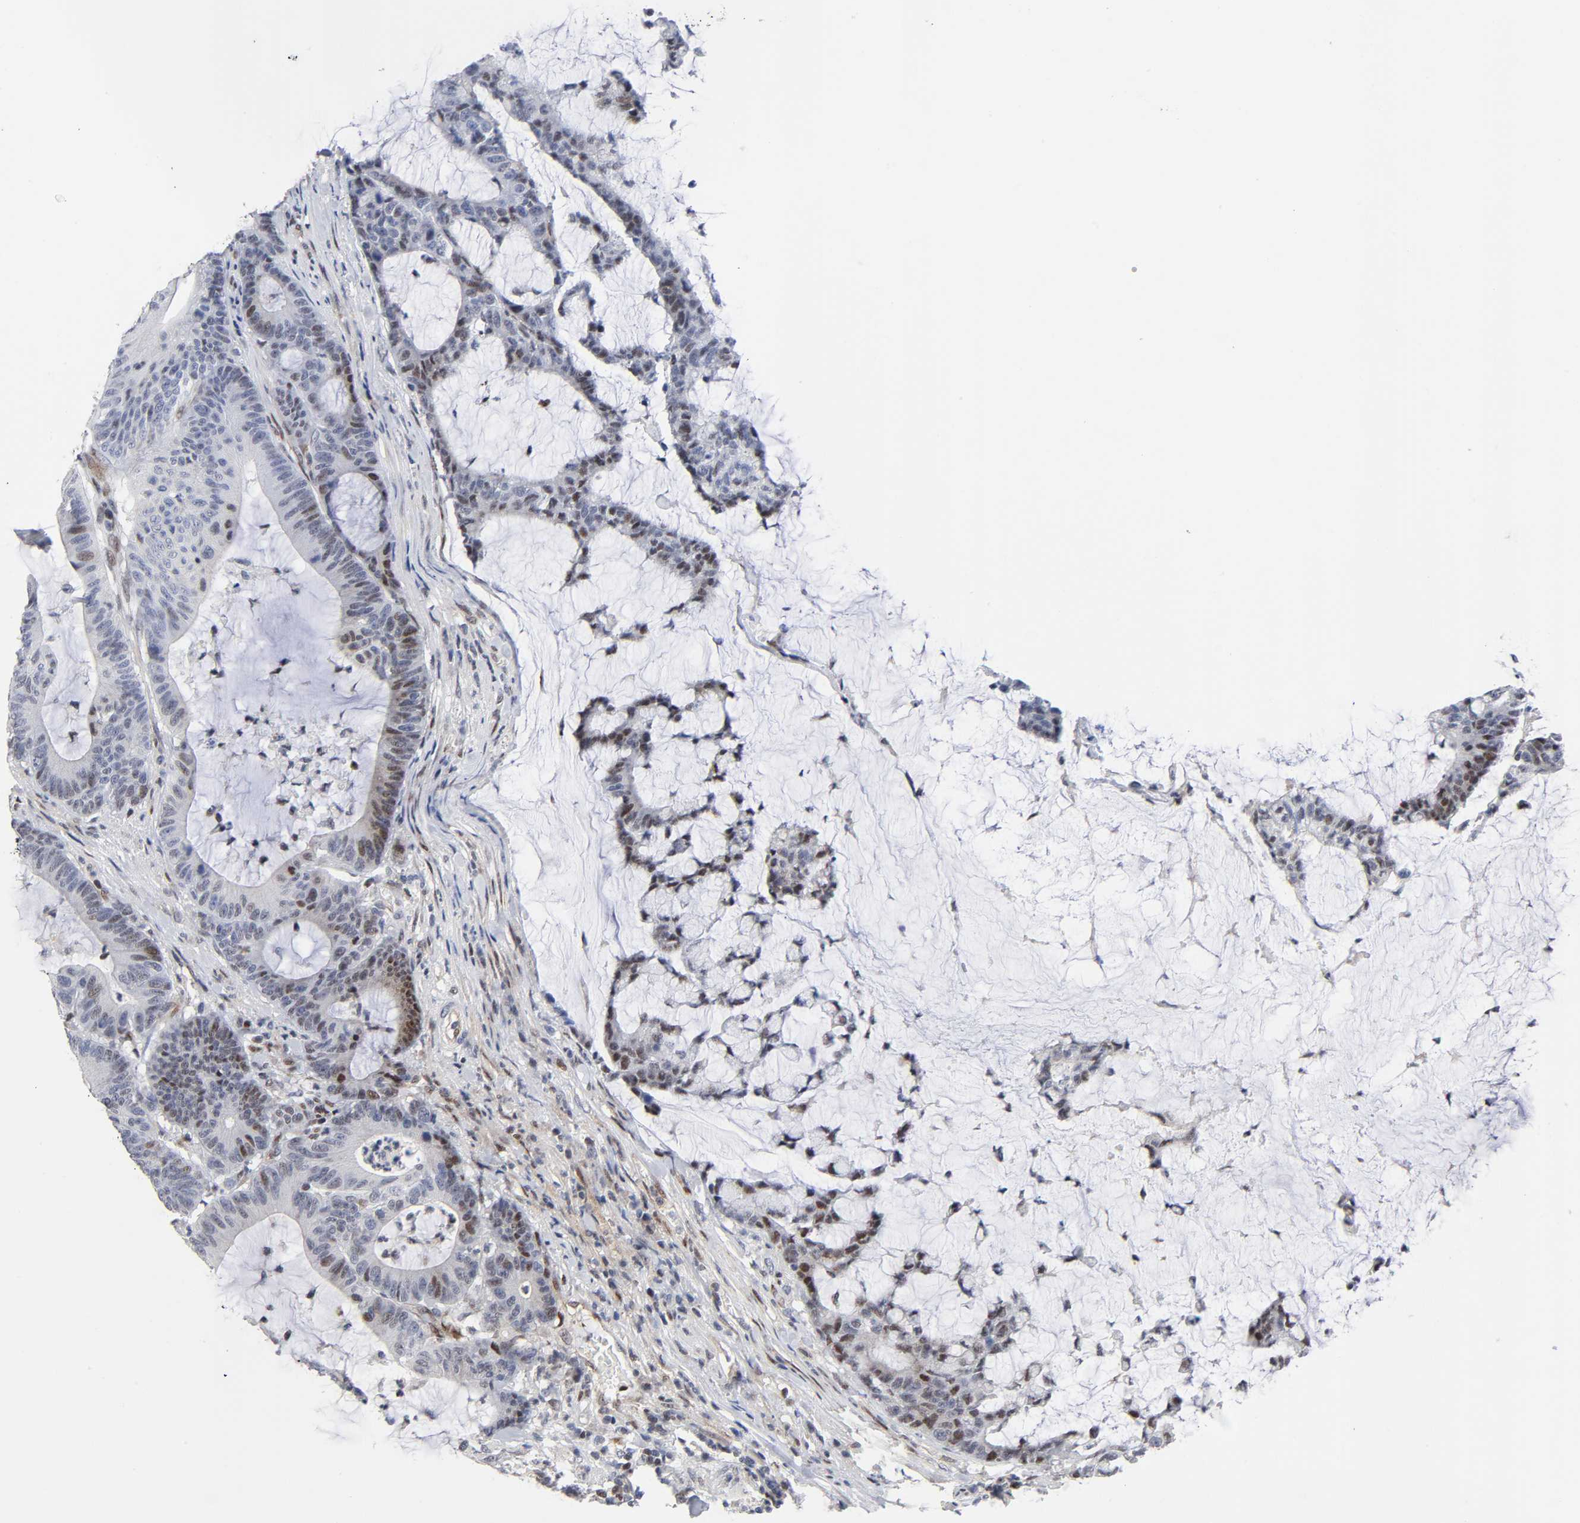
{"staining": {"intensity": "moderate", "quantity": "<25%", "location": "nuclear"}, "tissue": "colorectal cancer", "cell_type": "Tumor cells", "image_type": "cancer", "snomed": [{"axis": "morphology", "description": "Adenocarcinoma, NOS"}, {"axis": "topography", "description": "Colon"}], "caption": "The histopathology image displays staining of colorectal cancer (adenocarcinoma), revealing moderate nuclear protein positivity (brown color) within tumor cells.", "gene": "STK38", "patient": {"sex": "female", "age": 84}}